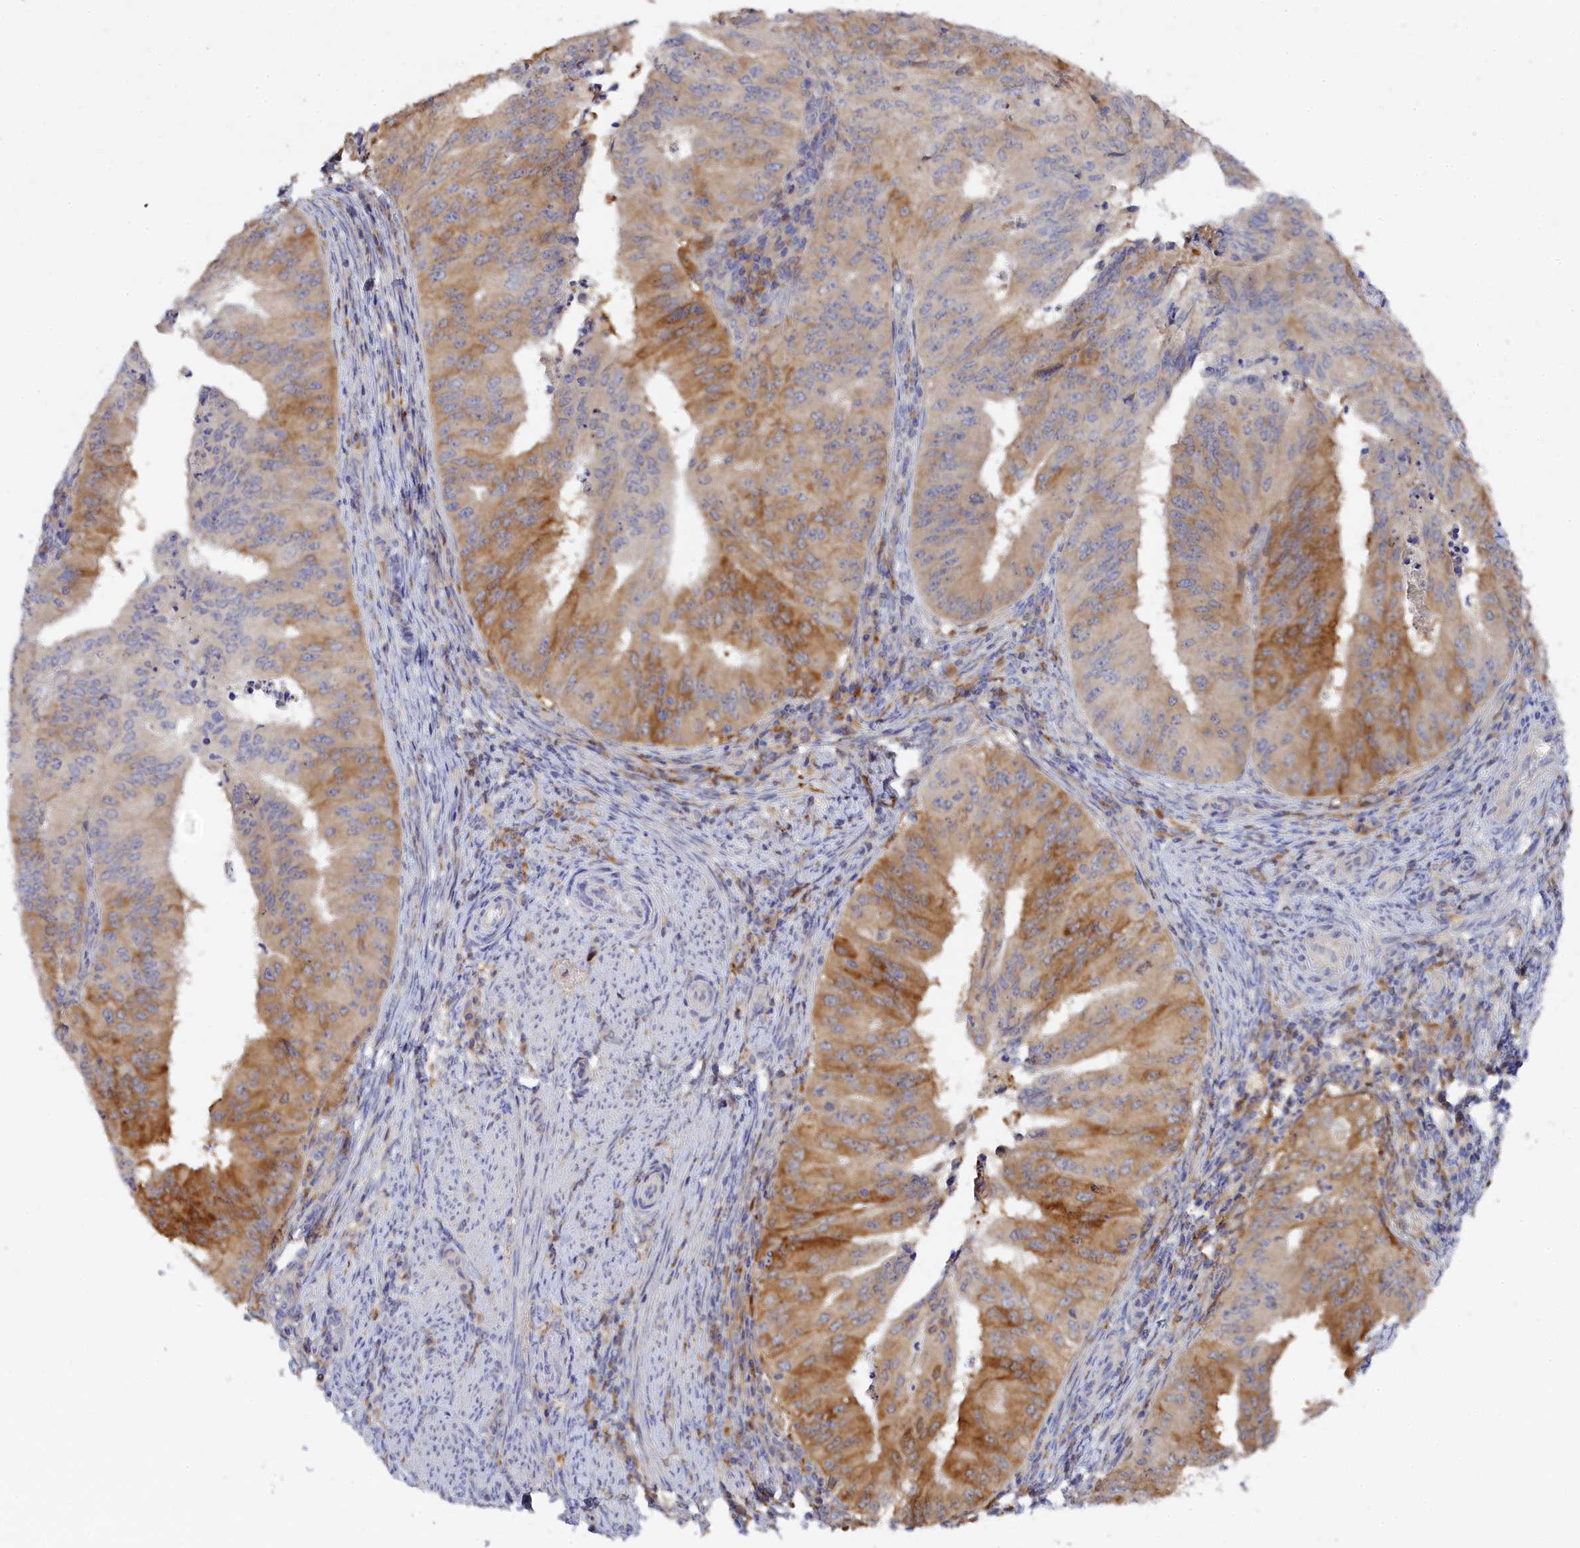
{"staining": {"intensity": "moderate", "quantity": "25%-75%", "location": "cytoplasmic/membranous"}, "tissue": "endometrial cancer", "cell_type": "Tumor cells", "image_type": "cancer", "snomed": [{"axis": "morphology", "description": "Adenocarcinoma, NOS"}, {"axis": "topography", "description": "Endometrium"}], "caption": "Moderate cytoplasmic/membranous positivity is seen in approximately 25%-75% of tumor cells in endometrial cancer (adenocarcinoma).", "gene": "SPATA5L1", "patient": {"sex": "female", "age": 50}}